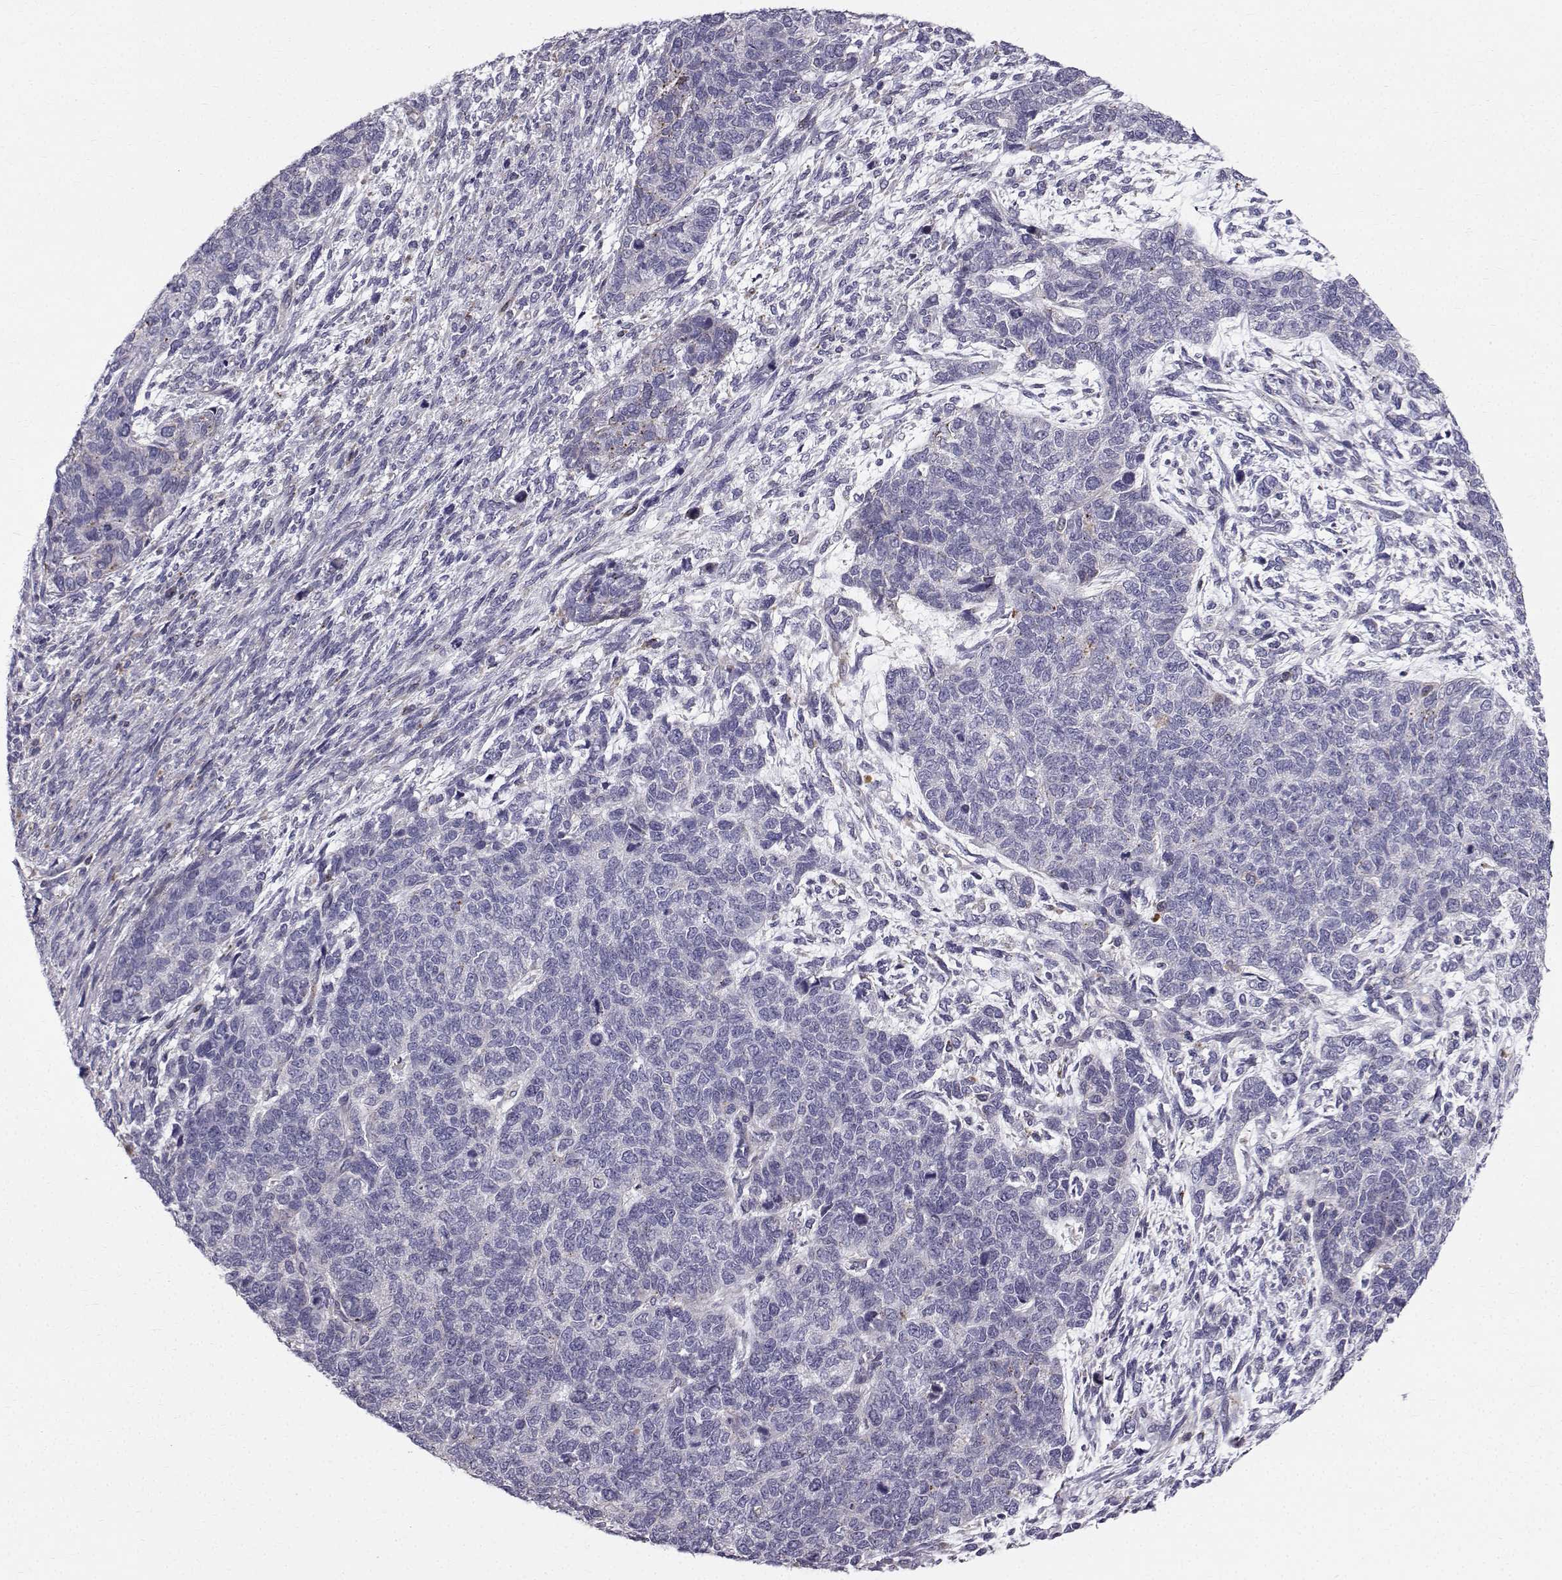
{"staining": {"intensity": "negative", "quantity": "none", "location": "none"}, "tissue": "cervical cancer", "cell_type": "Tumor cells", "image_type": "cancer", "snomed": [{"axis": "morphology", "description": "Squamous cell carcinoma, NOS"}, {"axis": "topography", "description": "Cervix"}], "caption": "Image shows no significant protein staining in tumor cells of squamous cell carcinoma (cervical). (DAB (3,3'-diaminobenzidine) immunohistochemistry (IHC) visualized using brightfield microscopy, high magnification).", "gene": "CALCR", "patient": {"sex": "female", "age": 63}}